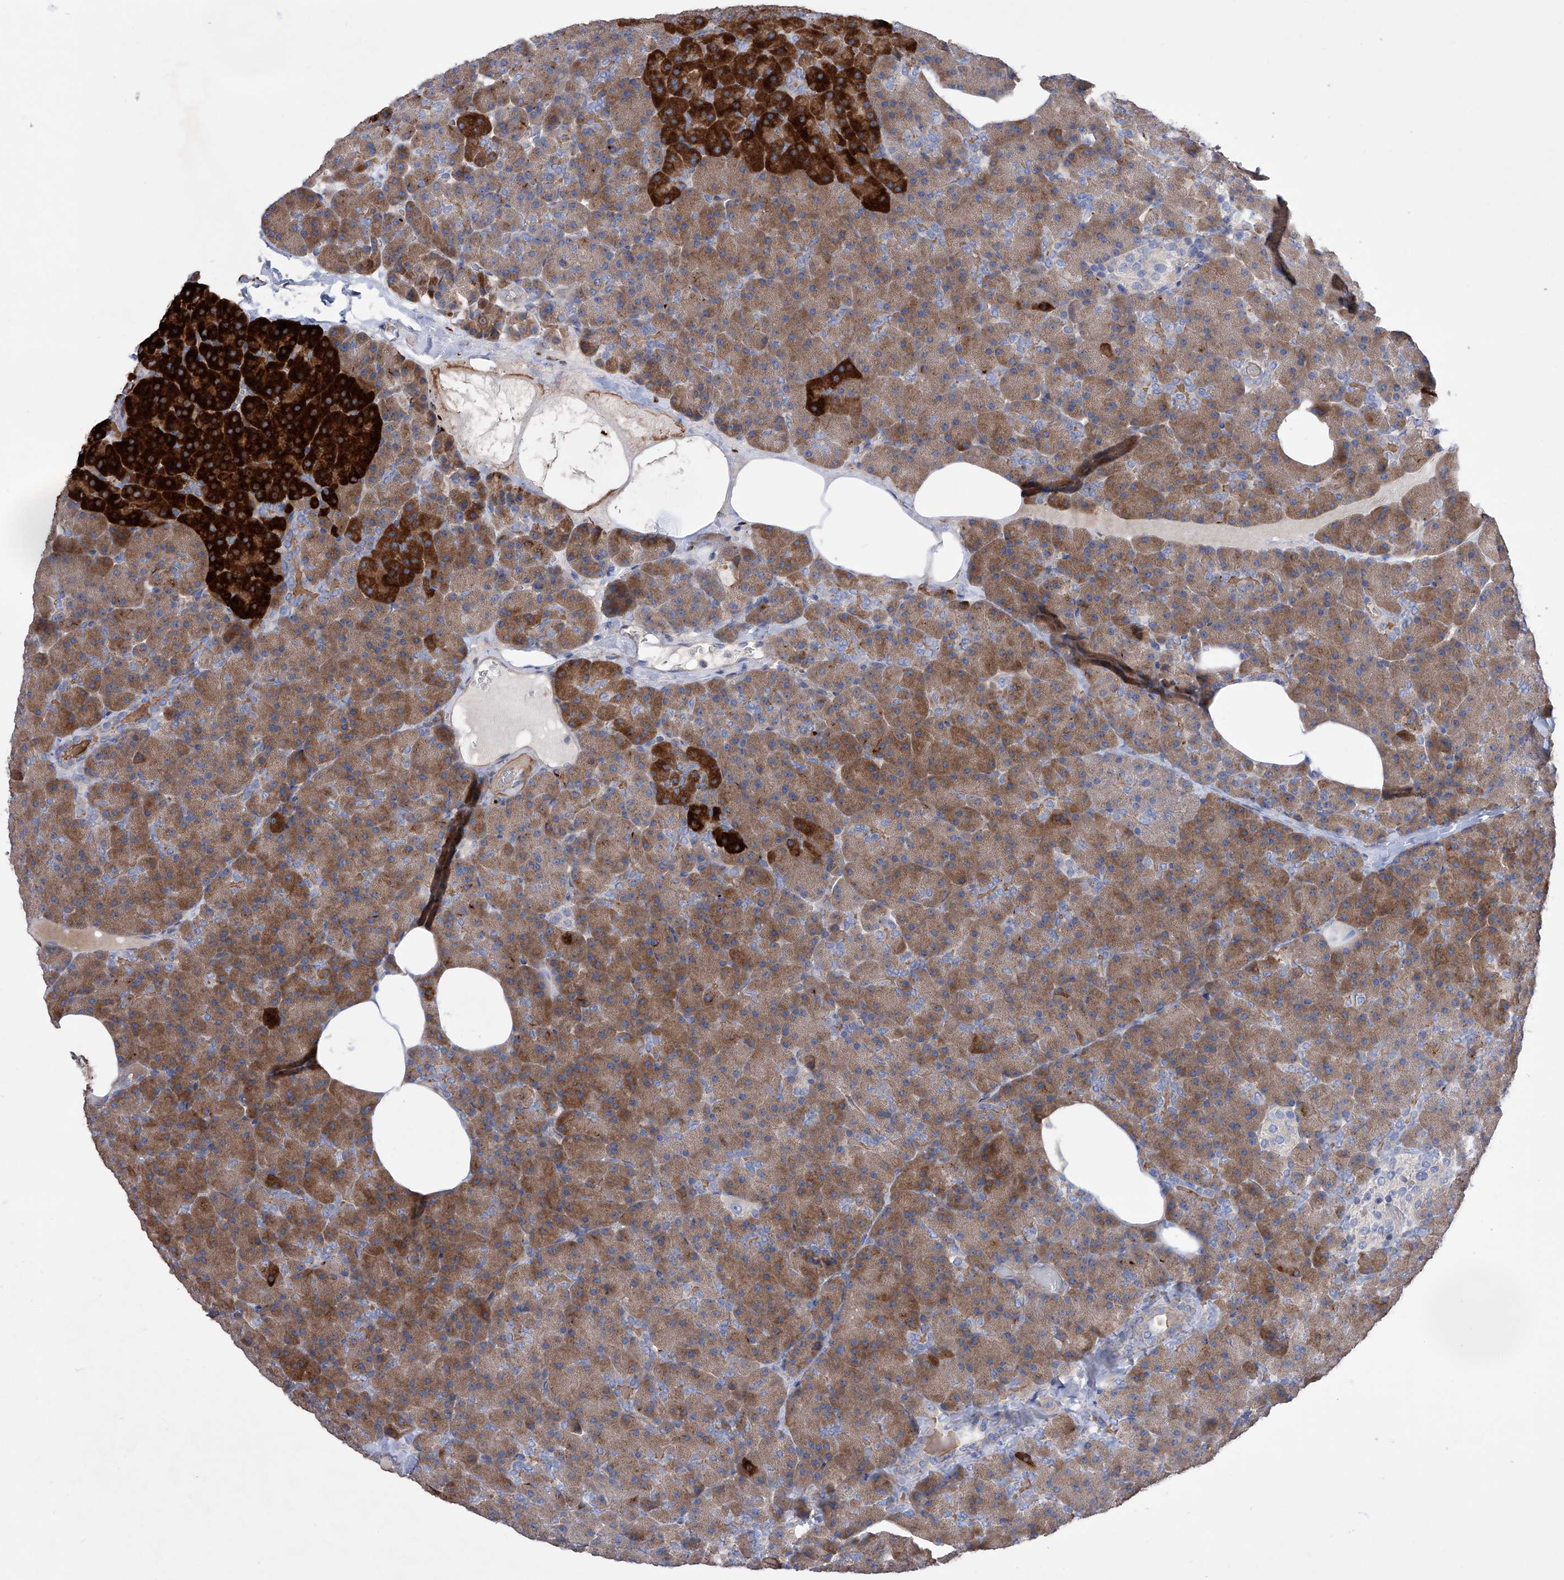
{"staining": {"intensity": "moderate", "quantity": ">75%", "location": "cytoplasmic/membranous"}, "tissue": "pancreas", "cell_type": "Exocrine glandular cells", "image_type": "normal", "snomed": [{"axis": "morphology", "description": "Normal tissue, NOS"}, {"axis": "morphology", "description": "Carcinoid, malignant, NOS"}, {"axis": "topography", "description": "Pancreas"}], "caption": "Immunohistochemistry image of unremarkable pancreas: human pancreas stained using IHC exhibits medium levels of moderate protein expression localized specifically in the cytoplasmic/membranous of exocrine glandular cells, appearing as a cytoplasmic/membranous brown color.", "gene": "NFATC4", "patient": {"sex": "female", "age": 35}}